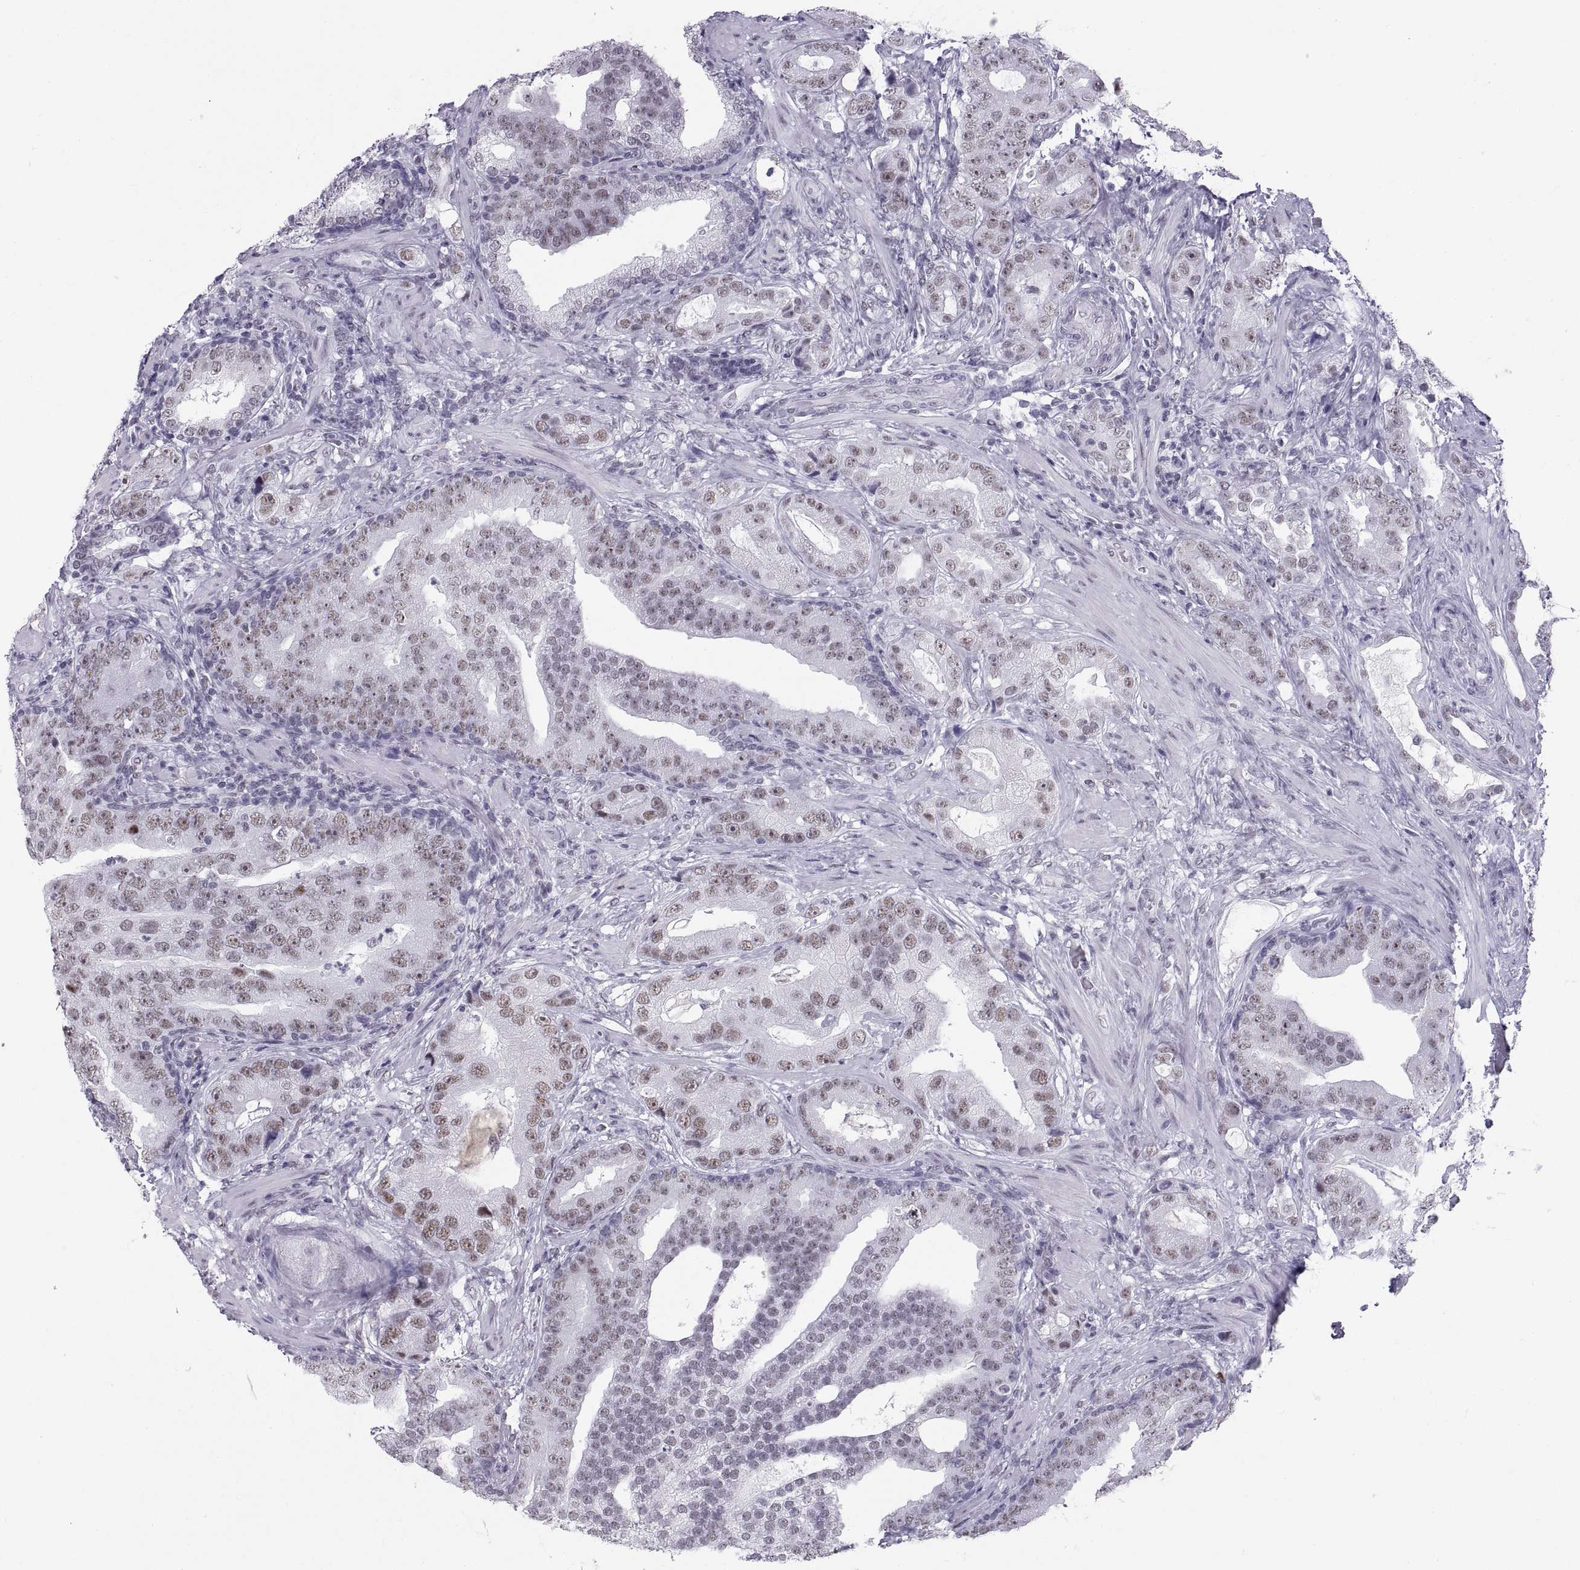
{"staining": {"intensity": "weak", "quantity": "25%-75%", "location": "nuclear"}, "tissue": "prostate cancer", "cell_type": "Tumor cells", "image_type": "cancer", "snomed": [{"axis": "morphology", "description": "Adenocarcinoma, NOS"}, {"axis": "topography", "description": "Prostate"}], "caption": "DAB immunohistochemical staining of prostate cancer (adenocarcinoma) displays weak nuclear protein expression in approximately 25%-75% of tumor cells.", "gene": "NEUROD6", "patient": {"sex": "male", "age": 57}}